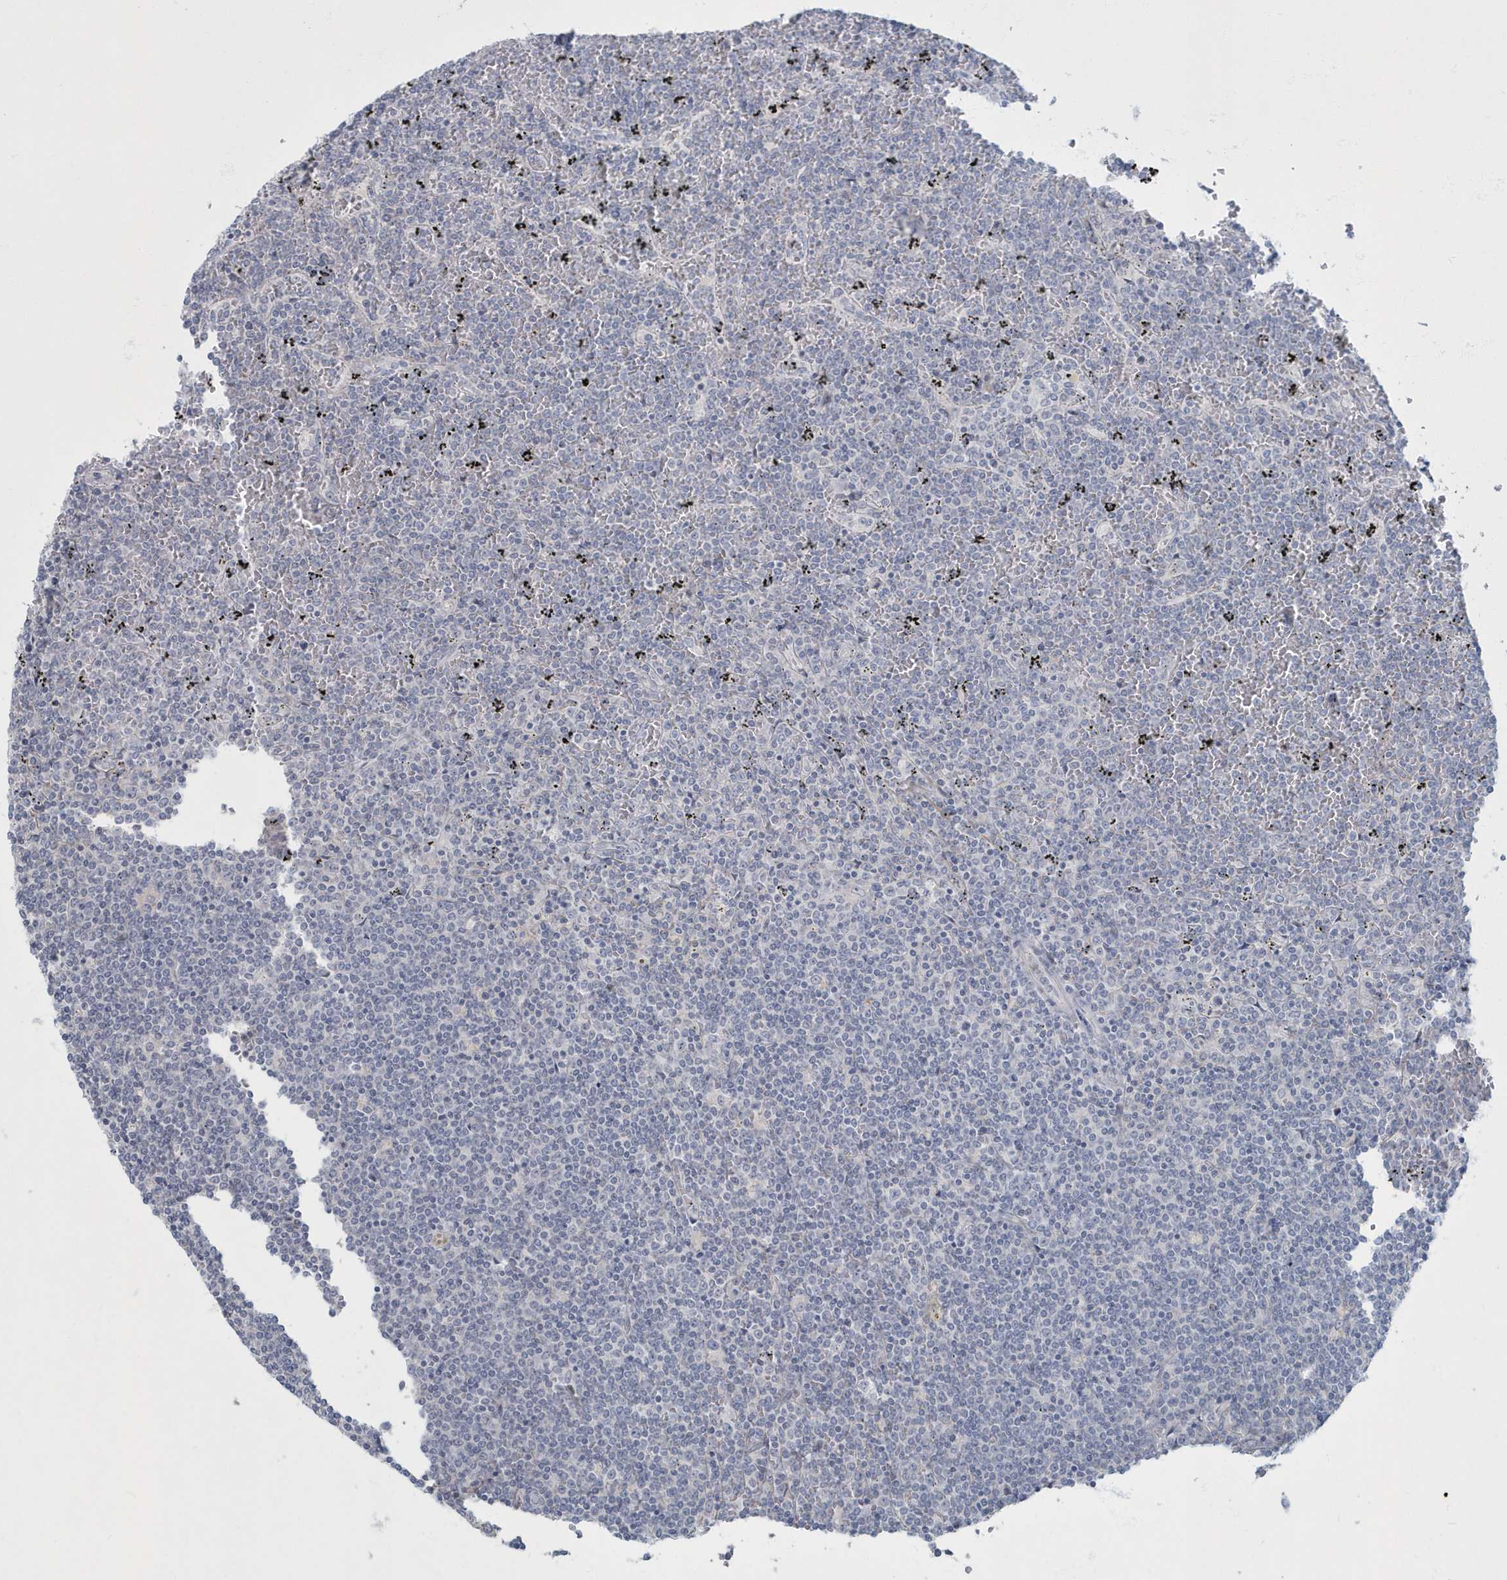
{"staining": {"intensity": "negative", "quantity": "none", "location": "none"}, "tissue": "lymphoma", "cell_type": "Tumor cells", "image_type": "cancer", "snomed": [{"axis": "morphology", "description": "Malignant lymphoma, non-Hodgkin's type, Low grade"}, {"axis": "topography", "description": "Spleen"}], "caption": "Protein analysis of lymphoma exhibits no significant staining in tumor cells. (Stains: DAB (3,3'-diaminobenzidine) immunohistochemistry with hematoxylin counter stain, Microscopy: brightfield microscopy at high magnification).", "gene": "MYOT", "patient": {"sex": "female", "age": 19}}